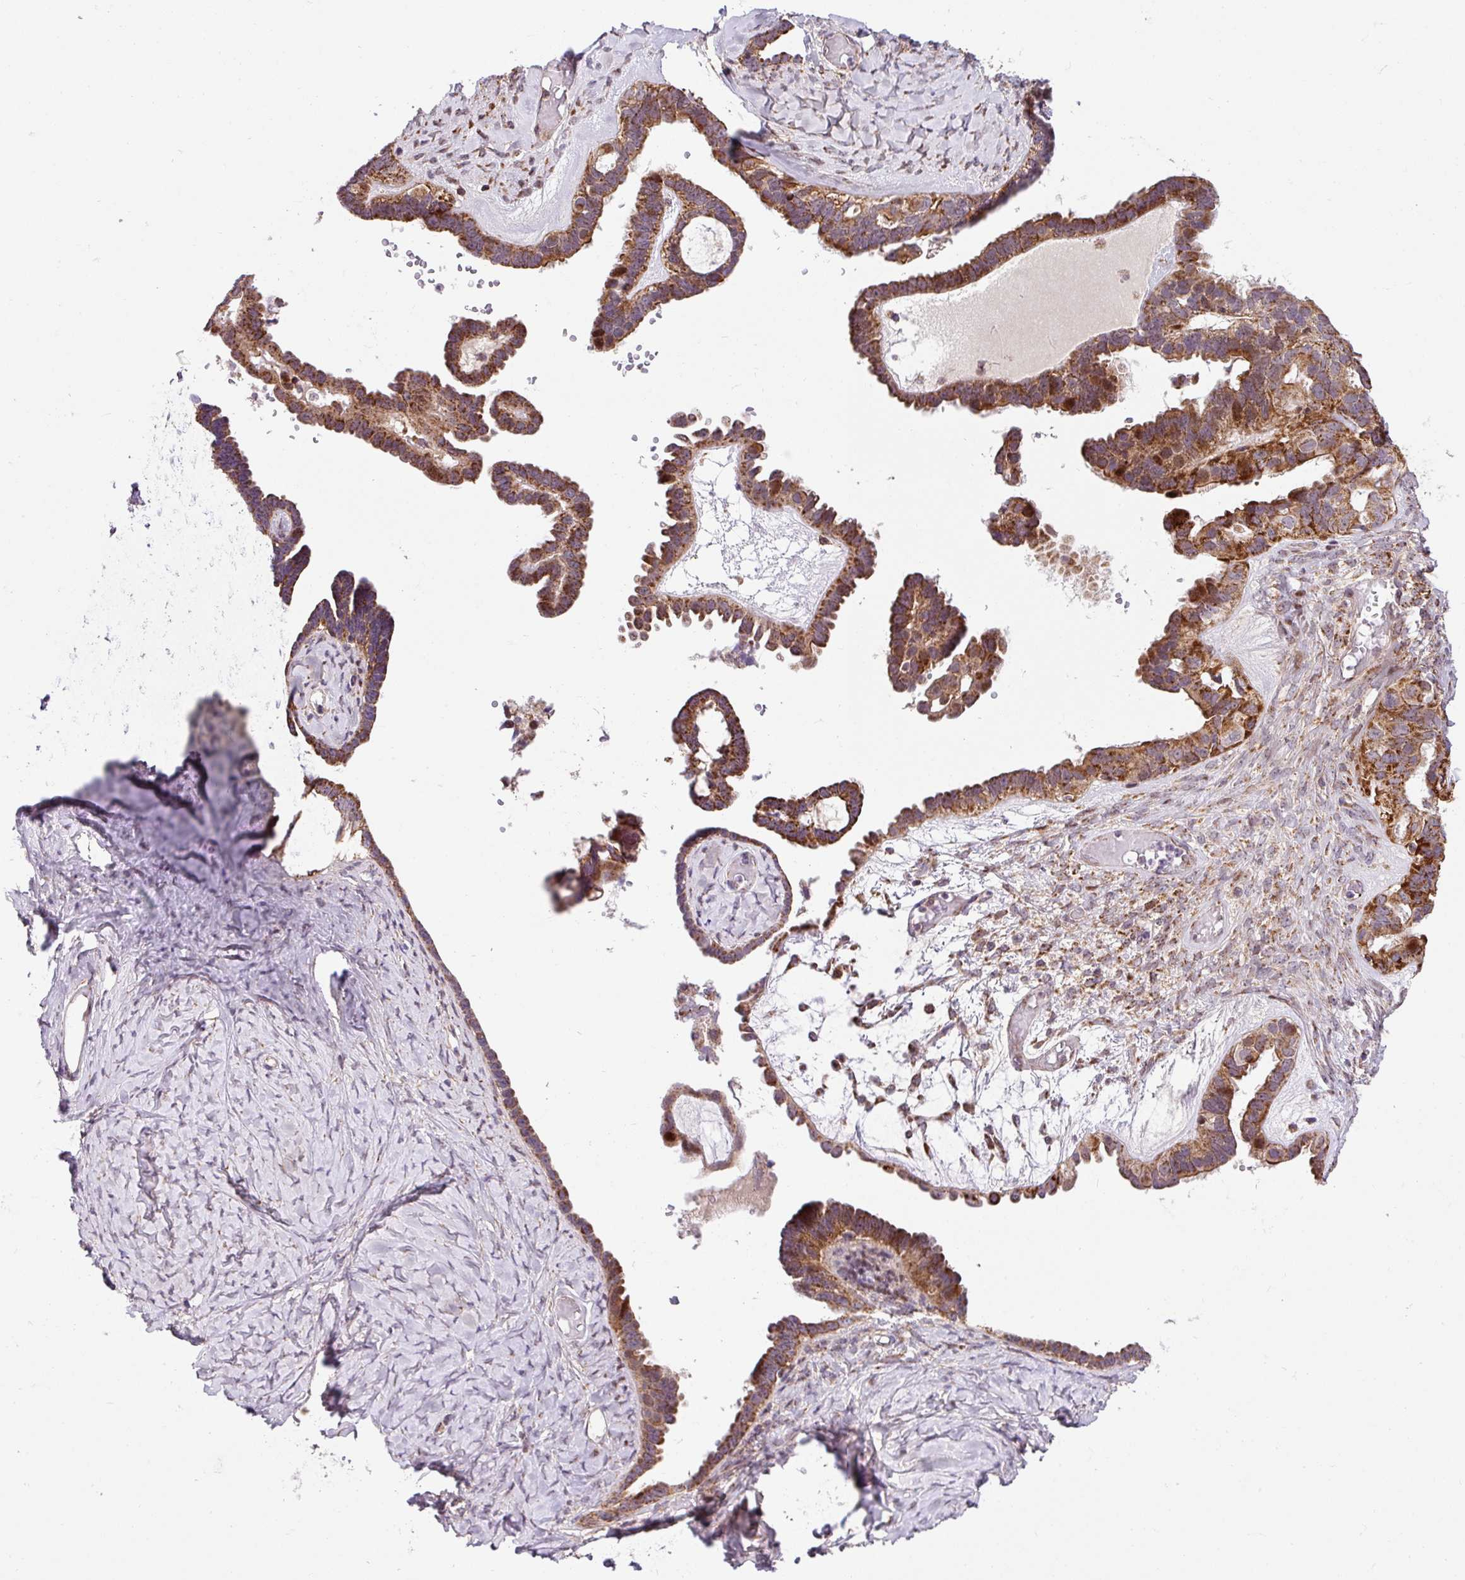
{"staining": {"intensity": "strong", "quantity": ">75%", "location": "cytoplasmic/membranous"}, "tissue": "ovarian cancer", "cell_type": "Tumor cells", "image_type": "cancer", "snomed": [{"axis": "morphology", "description": "Cystadenocarcinoma, serous, NOS"}, {"axis": "topography", "description": "Ovary"}], "caption": "Approximately >75% of tumor cells in ovarian serous cystadenocarcinoma reveal strong cytoplasmic/membranous protein positivity as visualized by brown immunohistochemical staining.", "gene": "SARS2", "patient": {"sex": "female", "age": 69}}